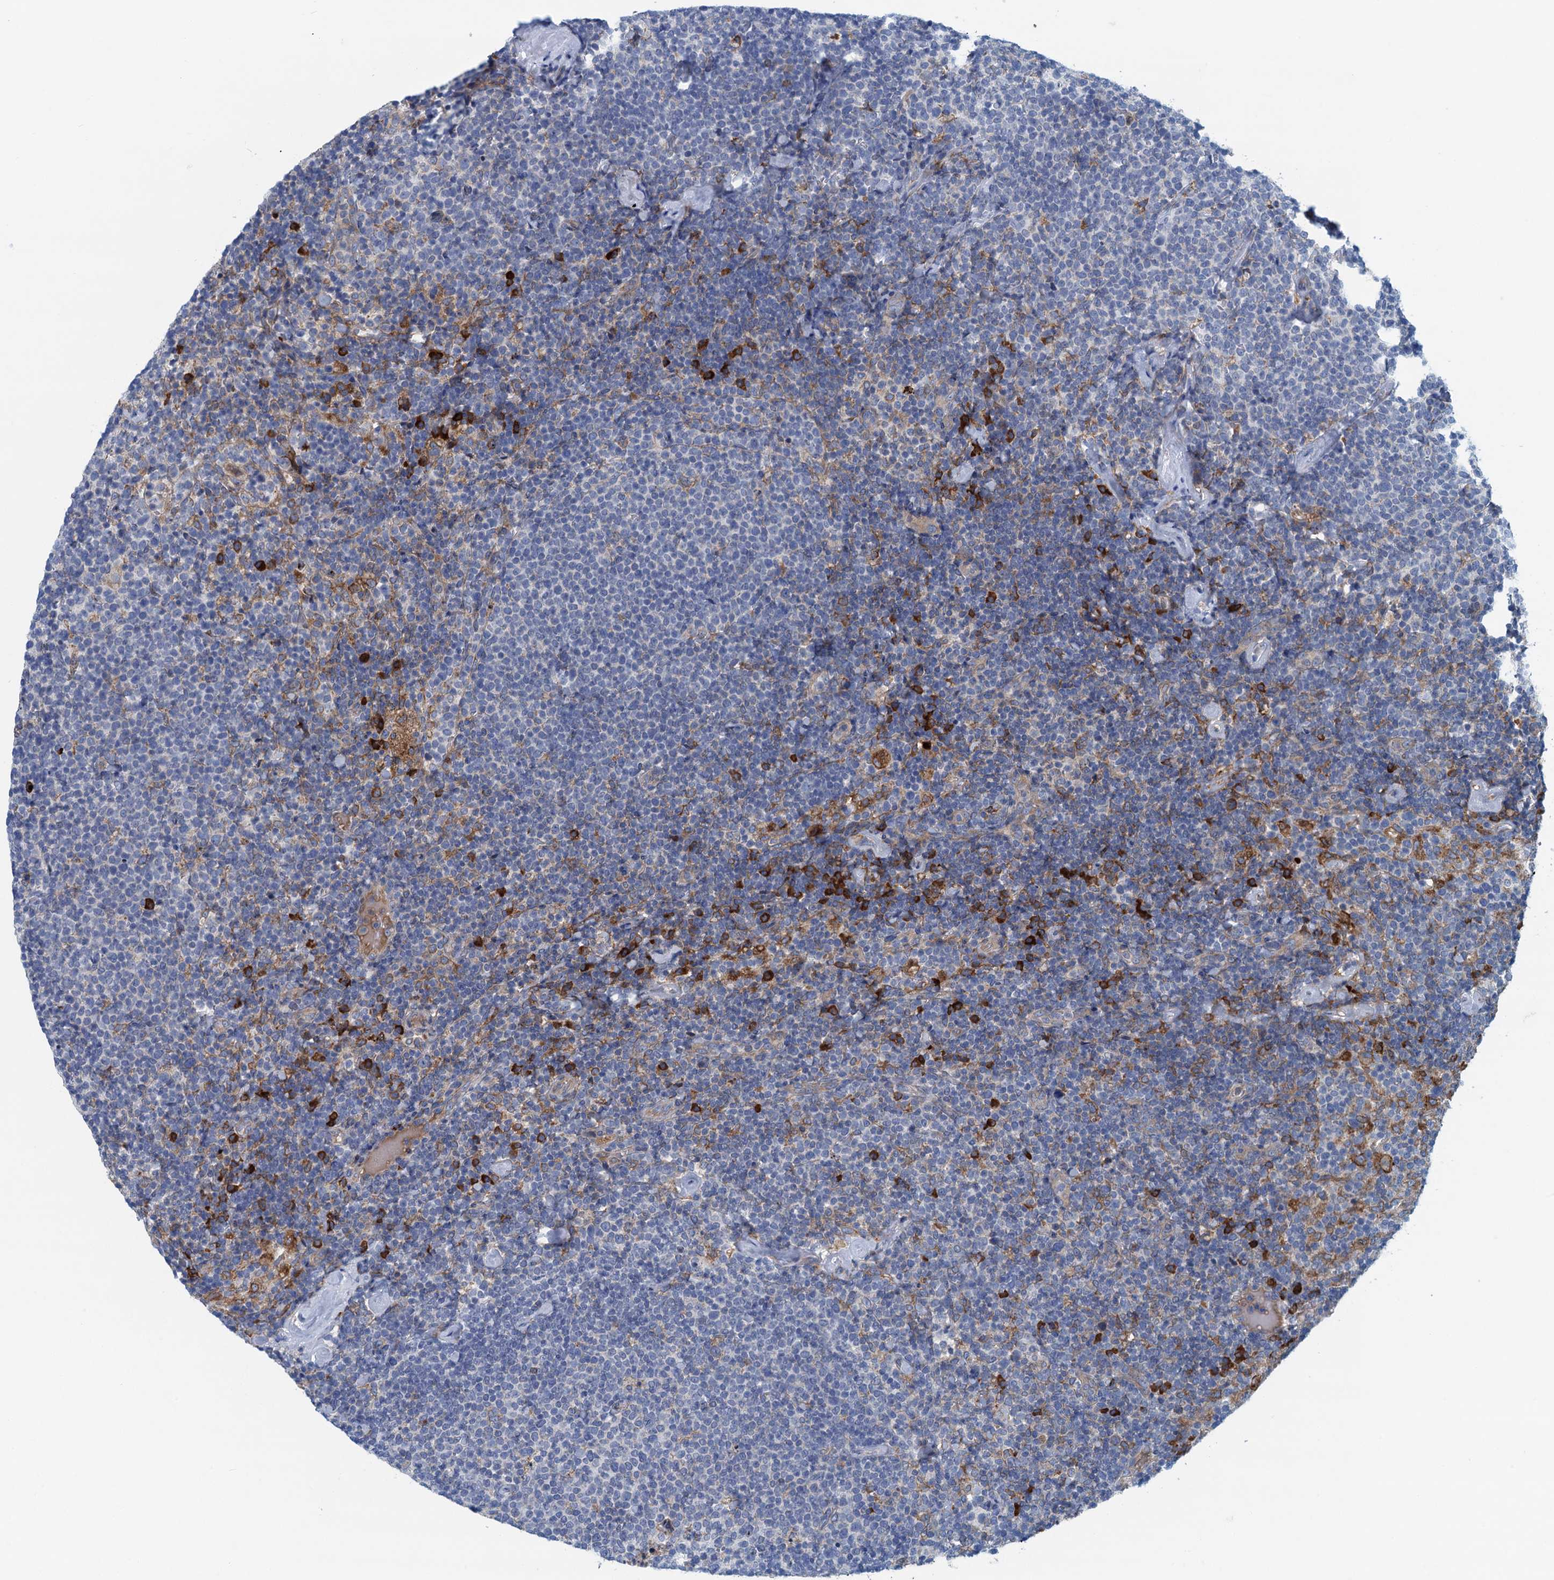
{"staining": {"intensity": "negative", "quantity": "none", "location": "none"}, "tissue": "lymphoma", "cell_type": "Tumor cells", "image_type": "cancer", "snomed": [{"axis": "morphology", "description": "Malignant lymphoma, non-Hodgkin's type, High grade"}, {"axis": "topography", "description": "Lymph node"}], "caption": "IHC histopathology image of neoplastic tissue: high-grade malignant lymphoma, non-Hodgkin's type stained with DAB reveals no significant protein expression in tumor cells.", "gene": "MYDGF", "patient": {"sex": "male", "age": 61}}